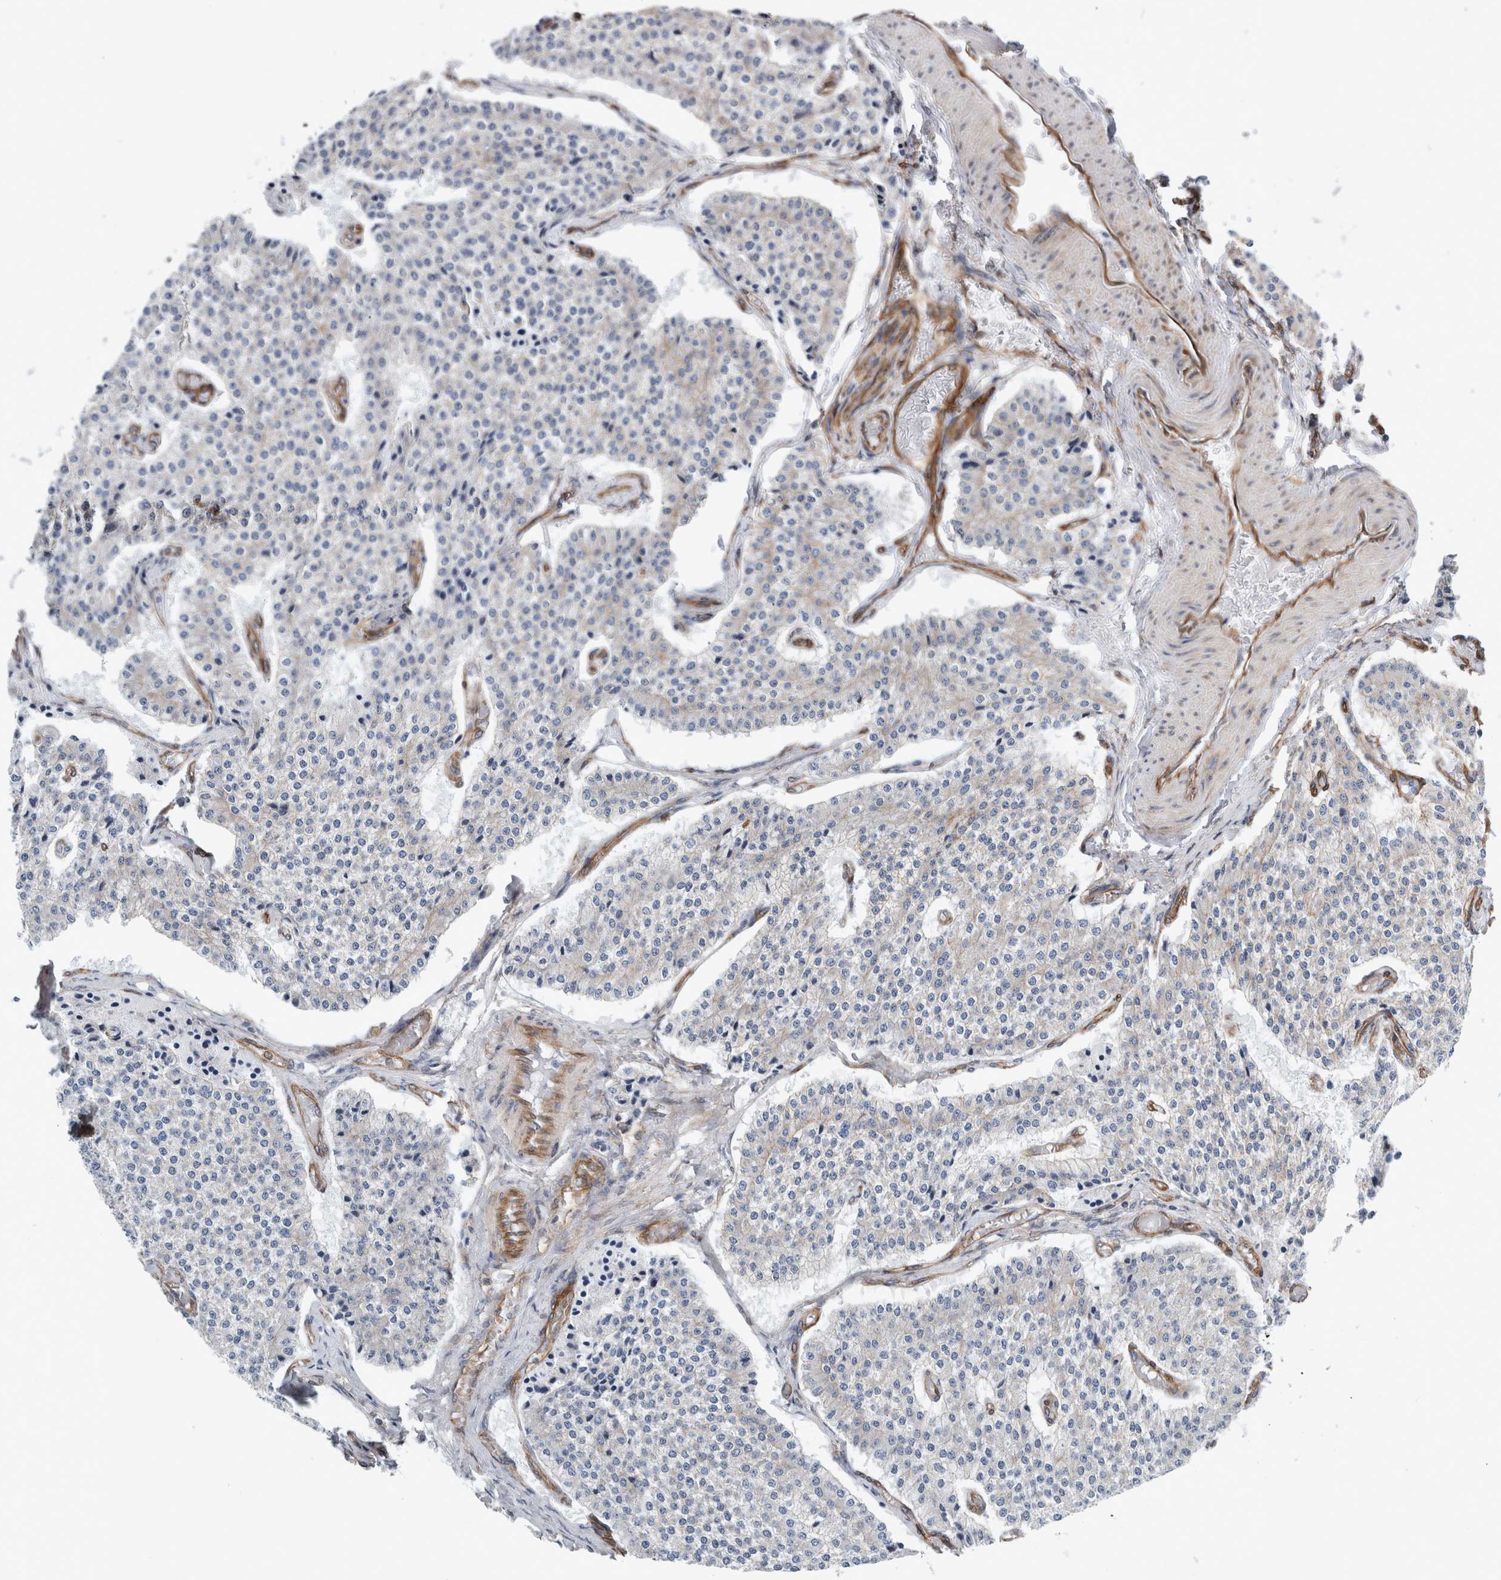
{"staining": {"intensity": "negative", "quantity": "none", "location": "none"}, "tissue": "carcinoid", "cell_type": "Tumor cells", "image_type": "cancer", "snomed": [{"axis": "morphology", "description": "Carcinoid, malignant, NOS"}, {"axis": "topography", "description": "Colon"}], "caption": "This is an IHC histopathology image of human carcinoid. There is no staining in tumor cells.", "gene": "PLEC", "patient": {"sex": "female", "age": 52}}